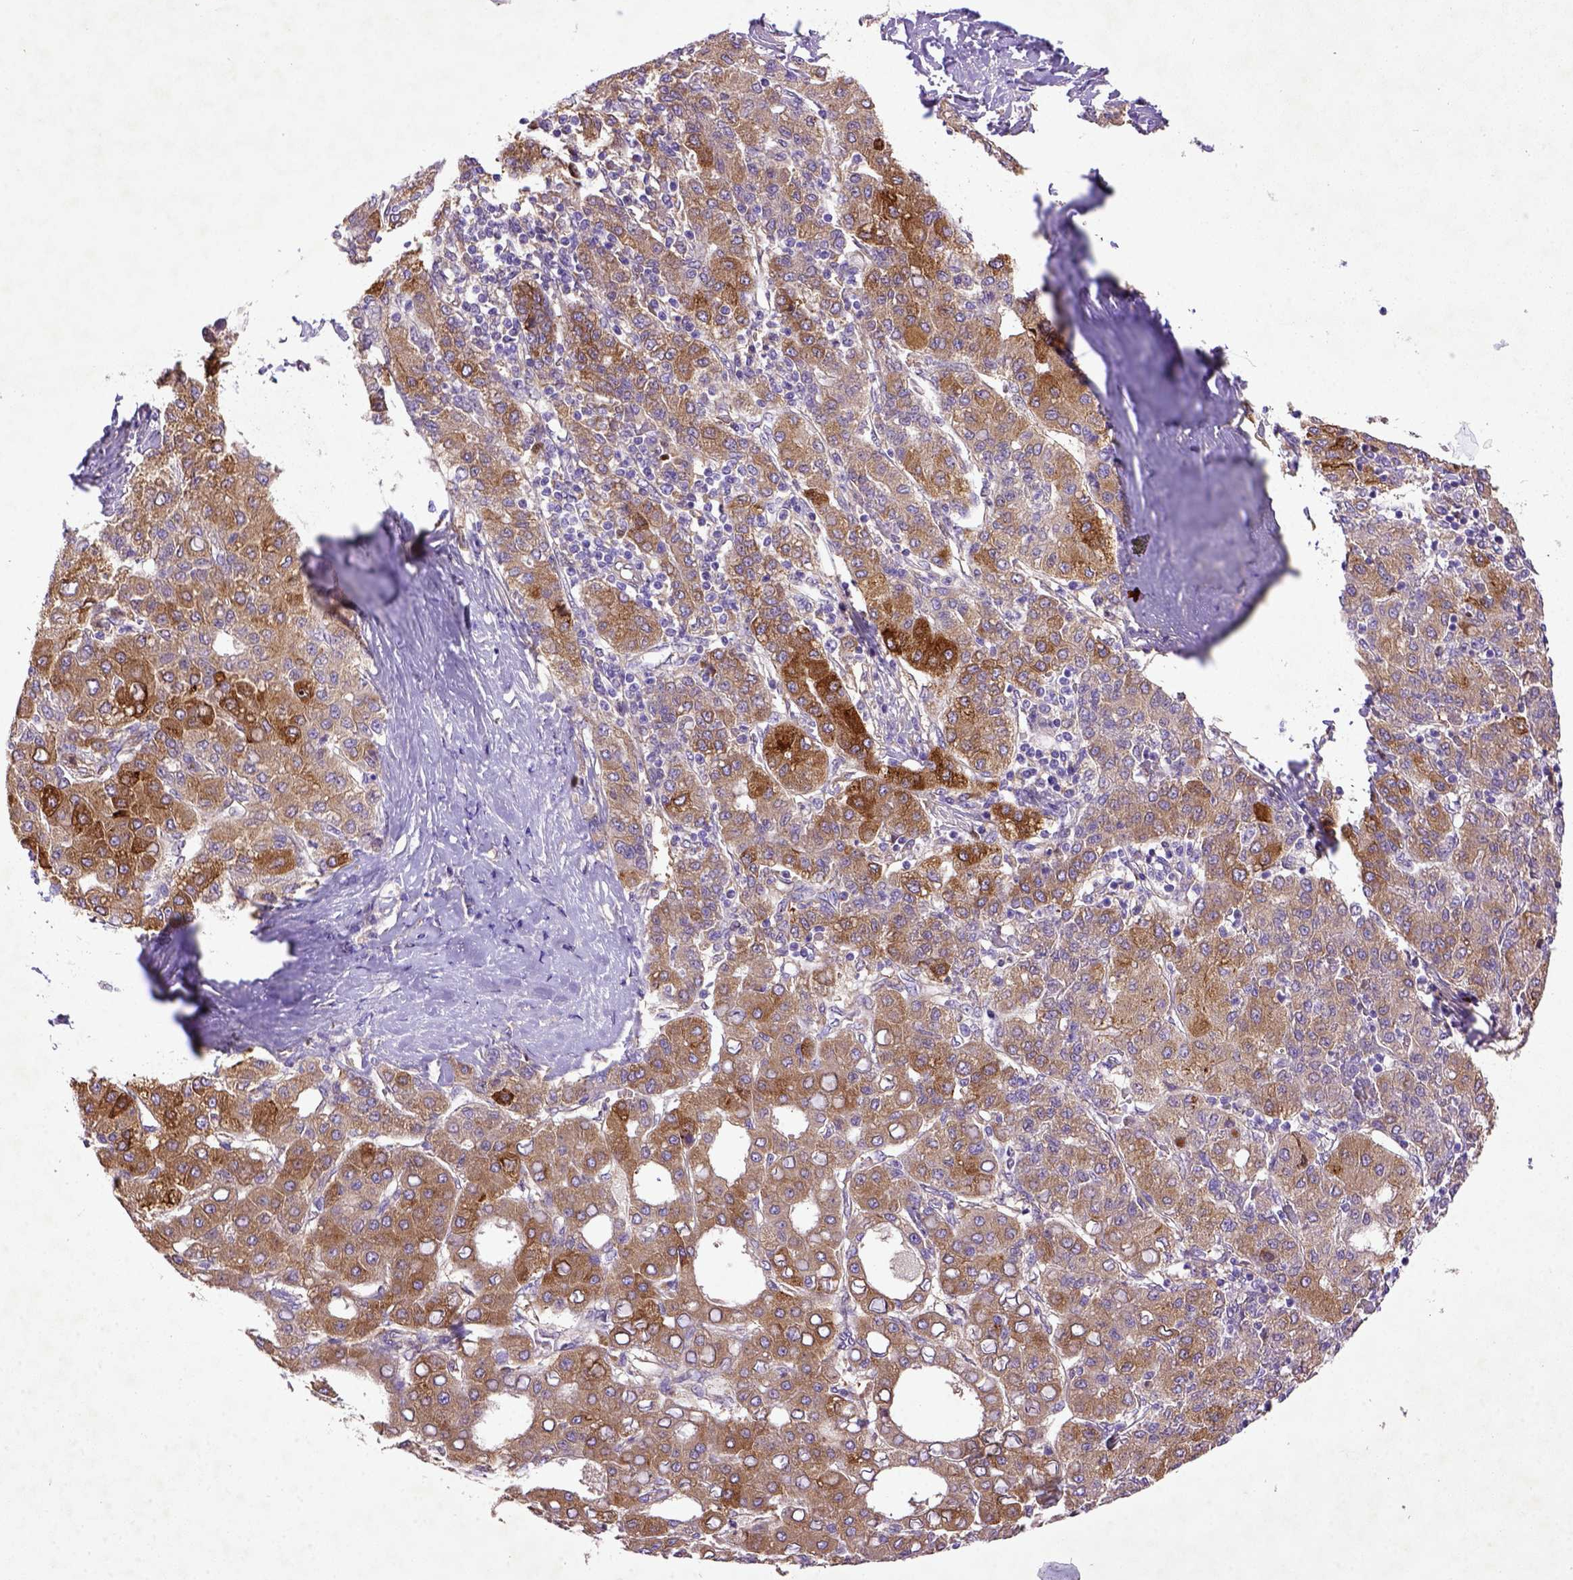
{"staining": {"intensity": "moderate", "quantity": ">75%", "location": "cytoplasmic/membranous"}, "tissue": "liver cancer", "cell_type": "Tumor cells", "image_type": "cancer", "snomed": [{"axis": "morphology", "description": "Carcinoma, Hepatocellular, NOS"}, {"axis": "topography", "description": "Liver"}], "caption": "This is a photomicrograph of IHC staining of hepatocellular carcinoma (liver), which shows moderate staining in the cytoplasmic/membranous of tumor cells.", "gene": "DEPDC1B", "patient": {"sex": "male", "age": 65}}